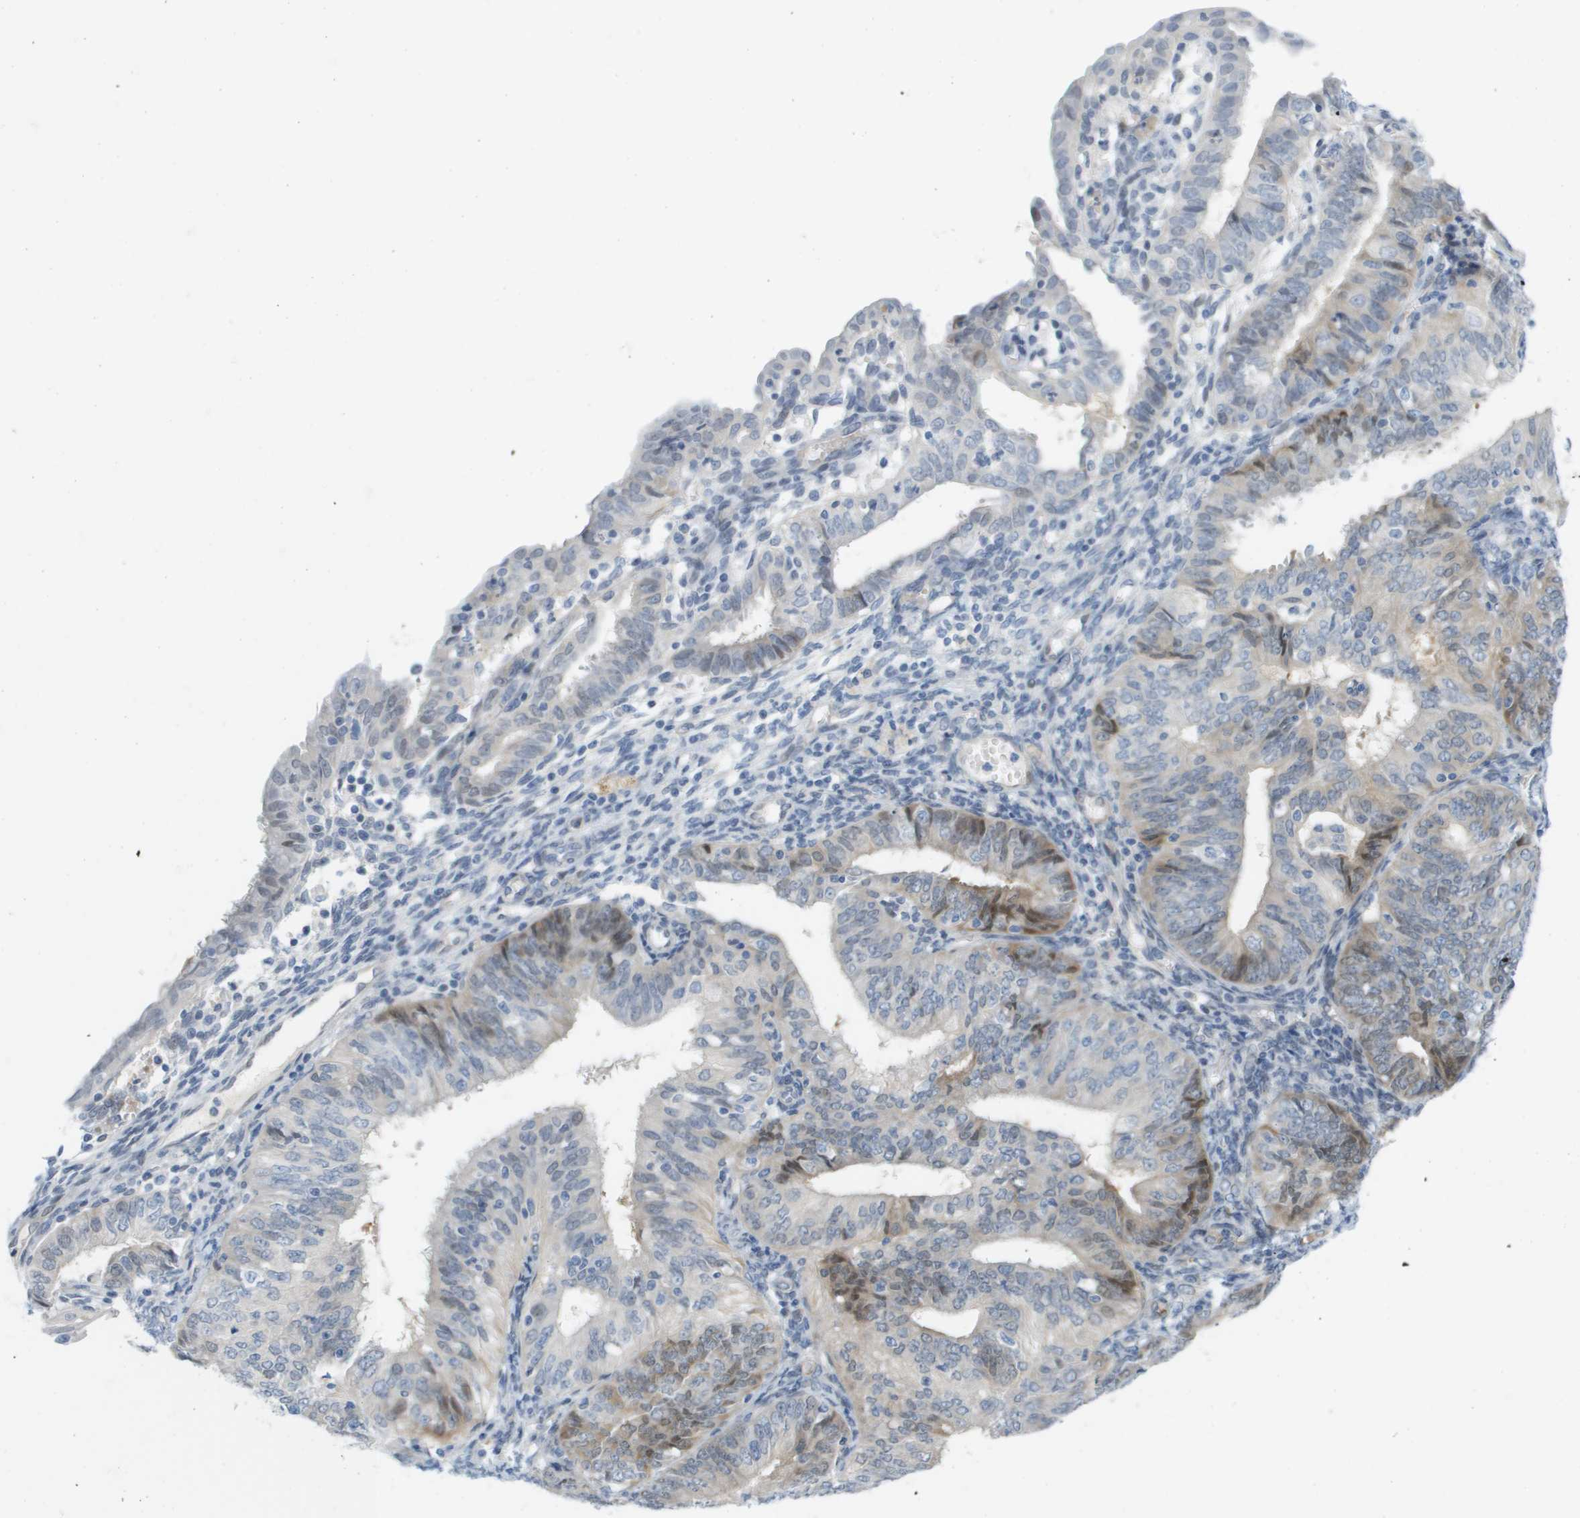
{"staining": {"intensity": "weak", "quantity": "<25%", "location": "cytoplasmic/membranous"}, "tissue": "endometrial cancer", "cell_type": "Tumor cells", "image_type": "cancer", "snomed": [{"axis": "morphology", "description": "Adenocarcinoma, NOS"}, {"axis": "topography", "description": "Endometrium"}], "caption": "A high-resolution micrograph shows immunohistochemistry staining of endometrial adenocarcinoma, which reveals no significant expression in tumor cells.", "gene": "CUL9", "patient": {"sex": "female", "age": 58}}